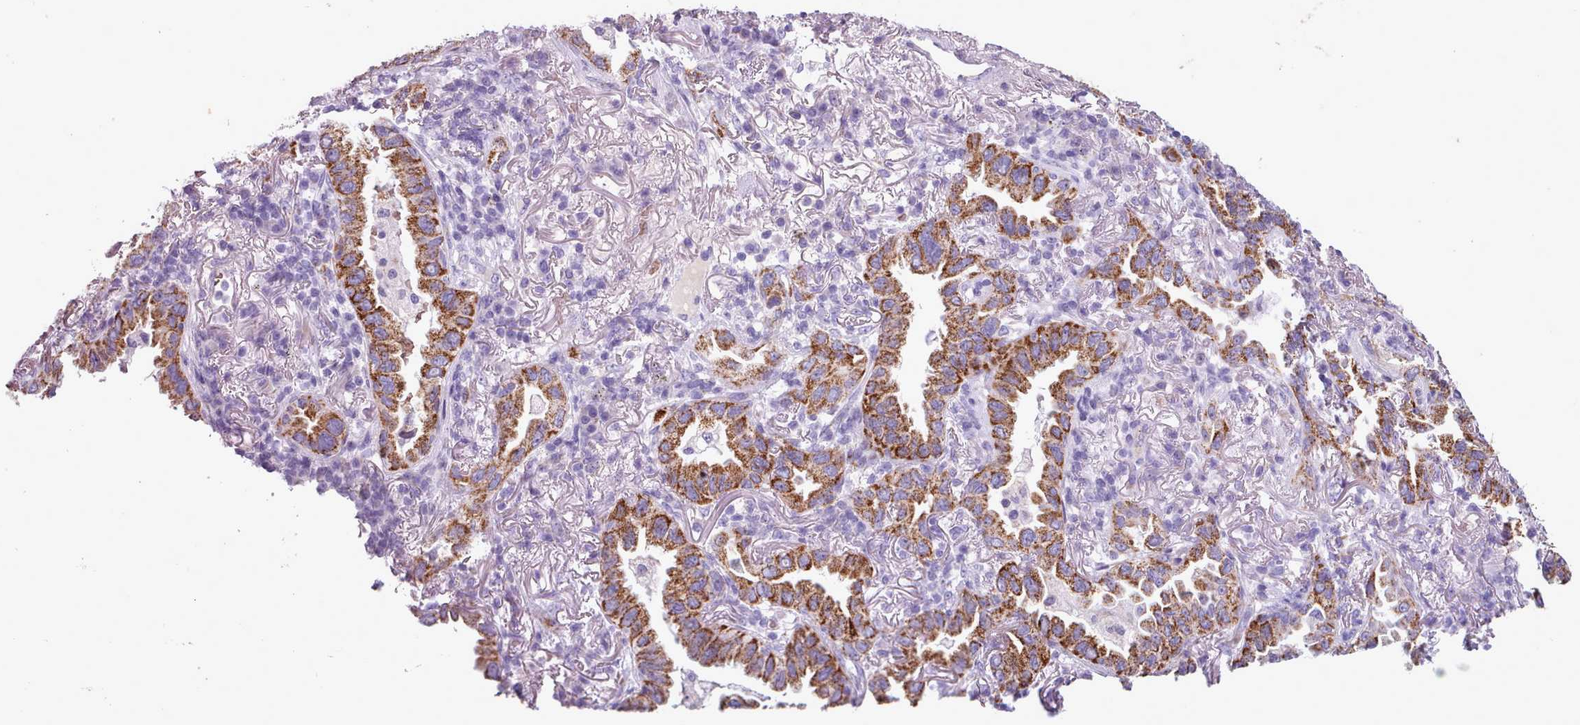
{"staining": {"intensity": "strong", "quantity": ">75%", "location": "cytoplasmic/membranous"}, "tissue": "lung cancer", "cell_type": "Tumor cells", "image_type": "cancer", "snomed": [{"axis": "morphology", "description": "Adenocarcinoma, NOS"}, {"axis": "topography", "description": "Lung"}], "caption": "Protein expression analysis of lung cancer shows strong cytoplasmic/membranous expression in approximately >75% of tumor cells. (IHC, brightfield microscopy, high magnification).", "gene": "AK4", "patient": {"sex": "female", "age": 69}}